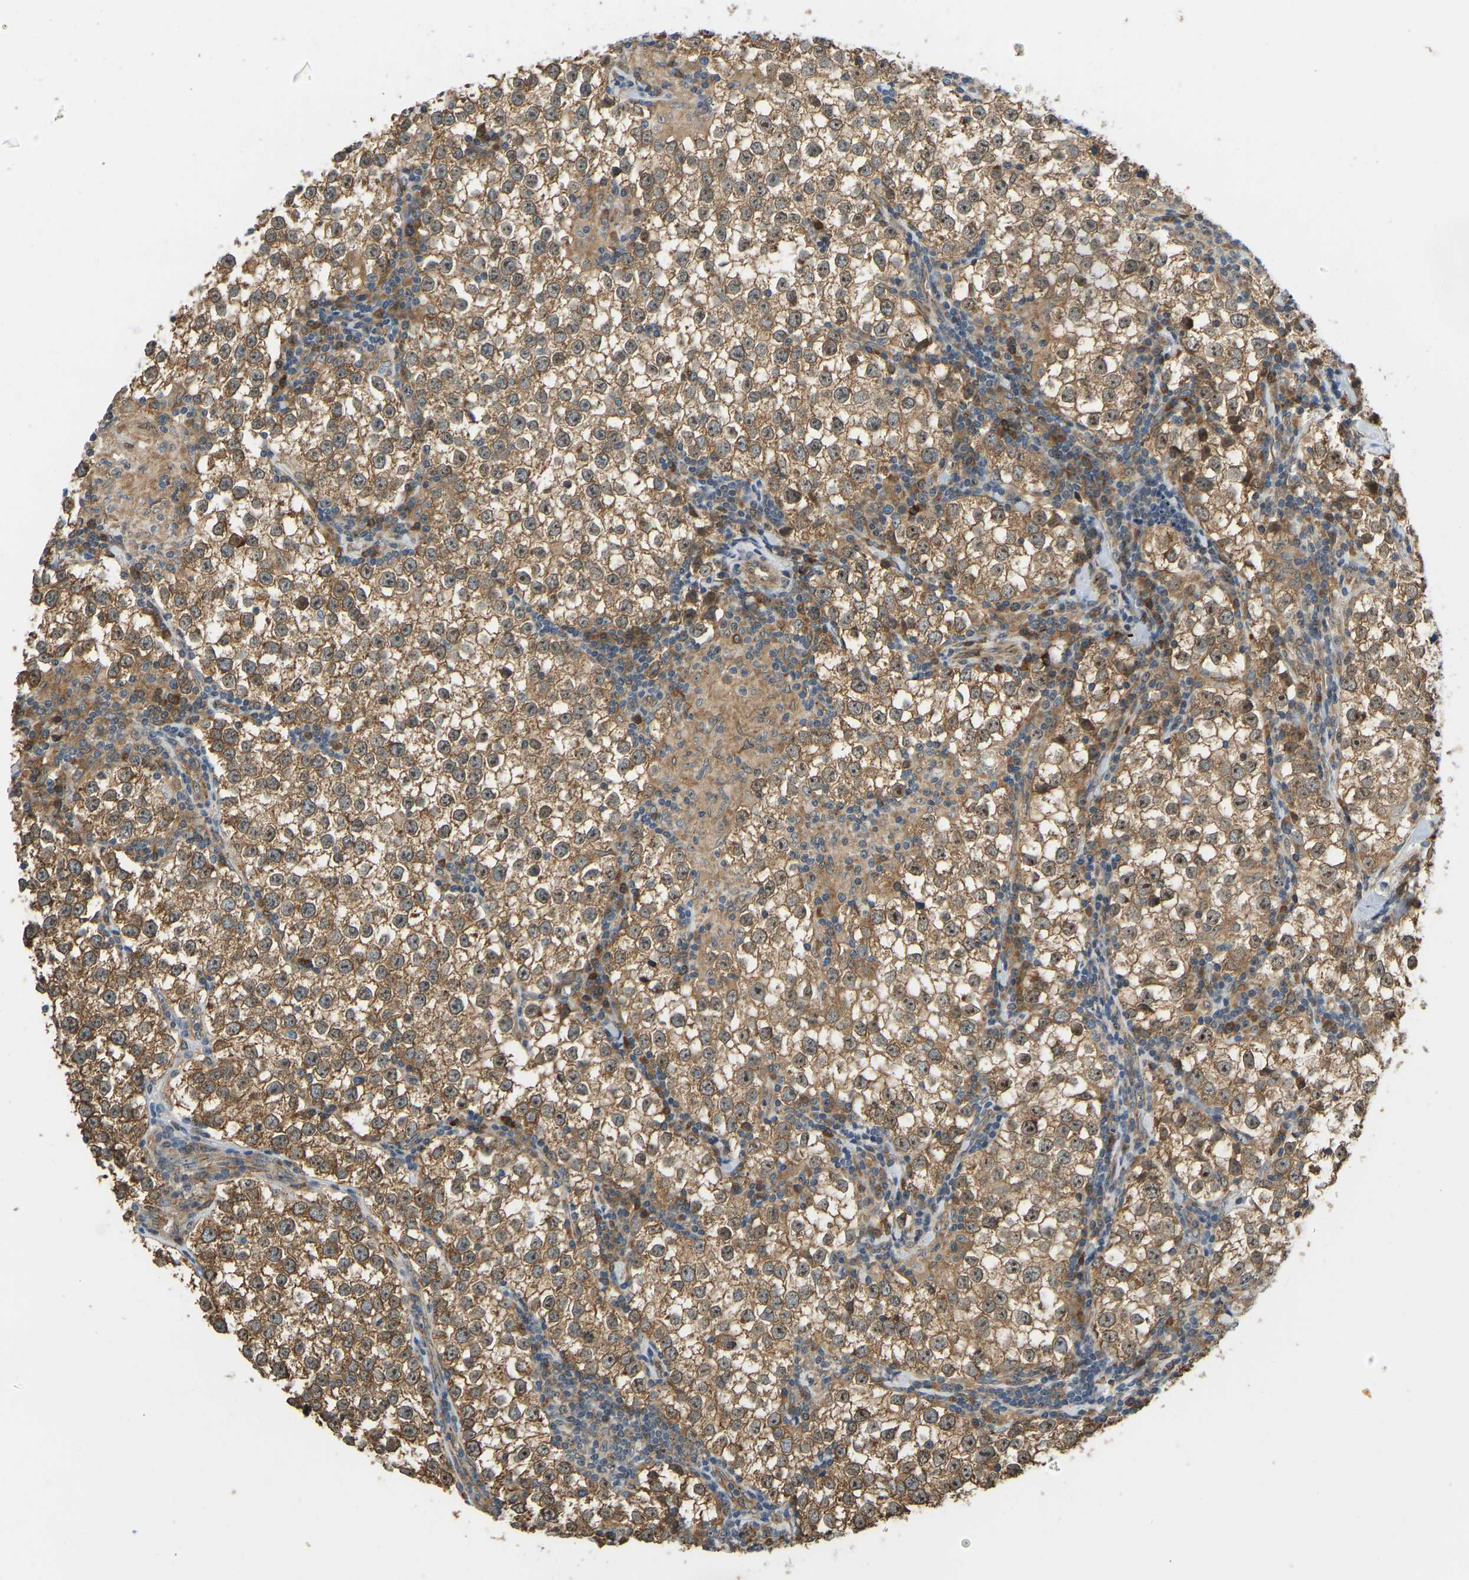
{"staining": {"intensity": "moderate", "quantity": ">75%", "location": "cytoplasmic/membranous,nuclear"}, "tissue": "testis cancer", "cell_type": "Tumor cells", "image_type": "cancer", "snomed": [{"axis": "morphology", "description": "Seminoma, NOS"}, {"axis": "morphology", "description": "Carcinoma, Embryonal, NOS"}, {"axis": "topography", "description": "Testis"}], "caption": "Immunohistochemical staining of embryonal carcinoma (testis) displays medium levels of moderate cytoplasmic/membranous and nuclear protein staining in approximately >75% of tumor cells.", "gene": "OS9", "patient": {"sex": "male", "age": 36}}